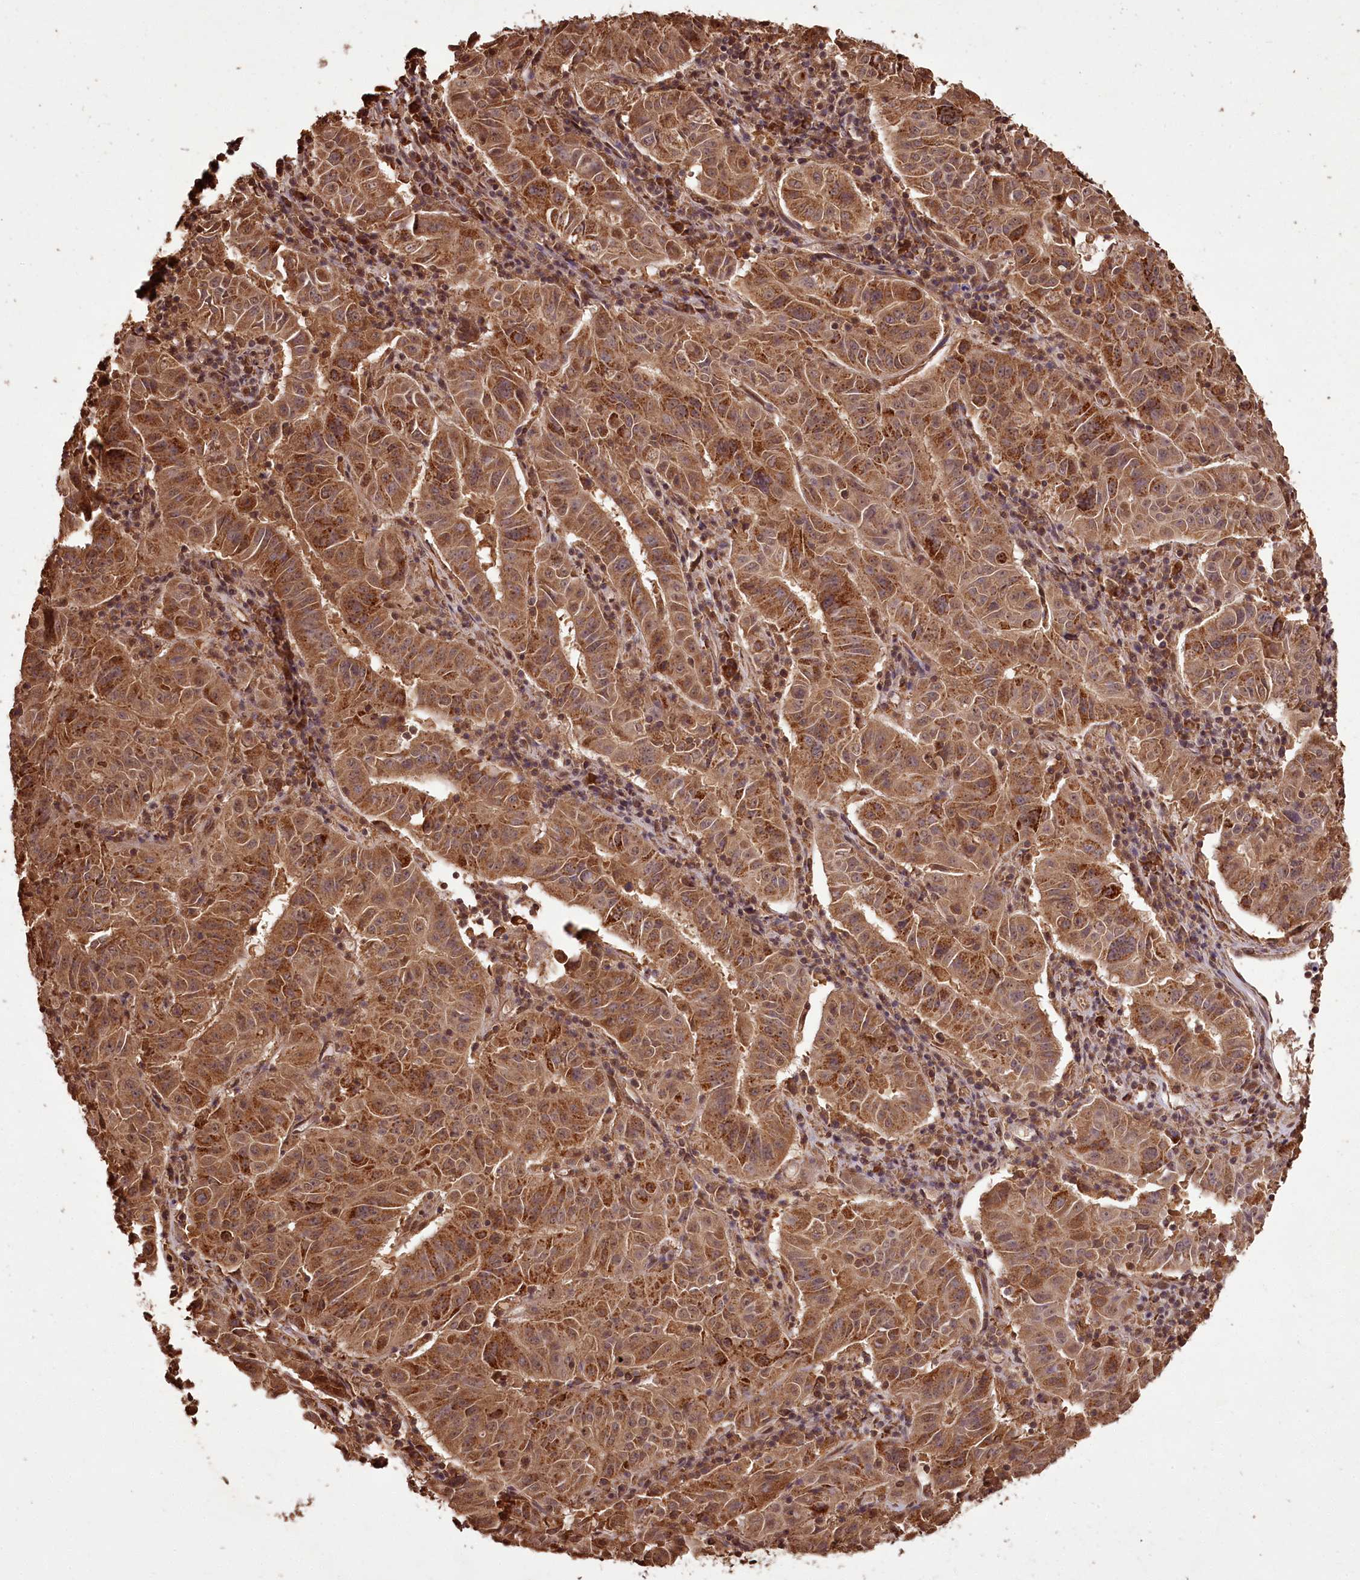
{"staining": {"intensity": "moderate", "quantity": ">75%", "location": "cytoplasmic/membranous"}, "tissue": "pancreatic cancer", "cell_type": "Tumor cells", "image_type": "cancer", "snomed": [{"axis": "morphology", "description": "Adenocarcinoma, NOS"}, {"axis": "topography", "description": "Pancreas"}], "caption": "High-magnification brightfield microscopy of pancreatic adenocarcinoma stained with DAB (3,3'-diaminobenzidine) (brown) and counterstained with hematoxylin (blue). tumor cells exhibit moderate cytoplasmic/membranous staining is identified in about>75% of cells.", "gene": "NPRL2", "patient": {"sex": "male", "age": 63}}